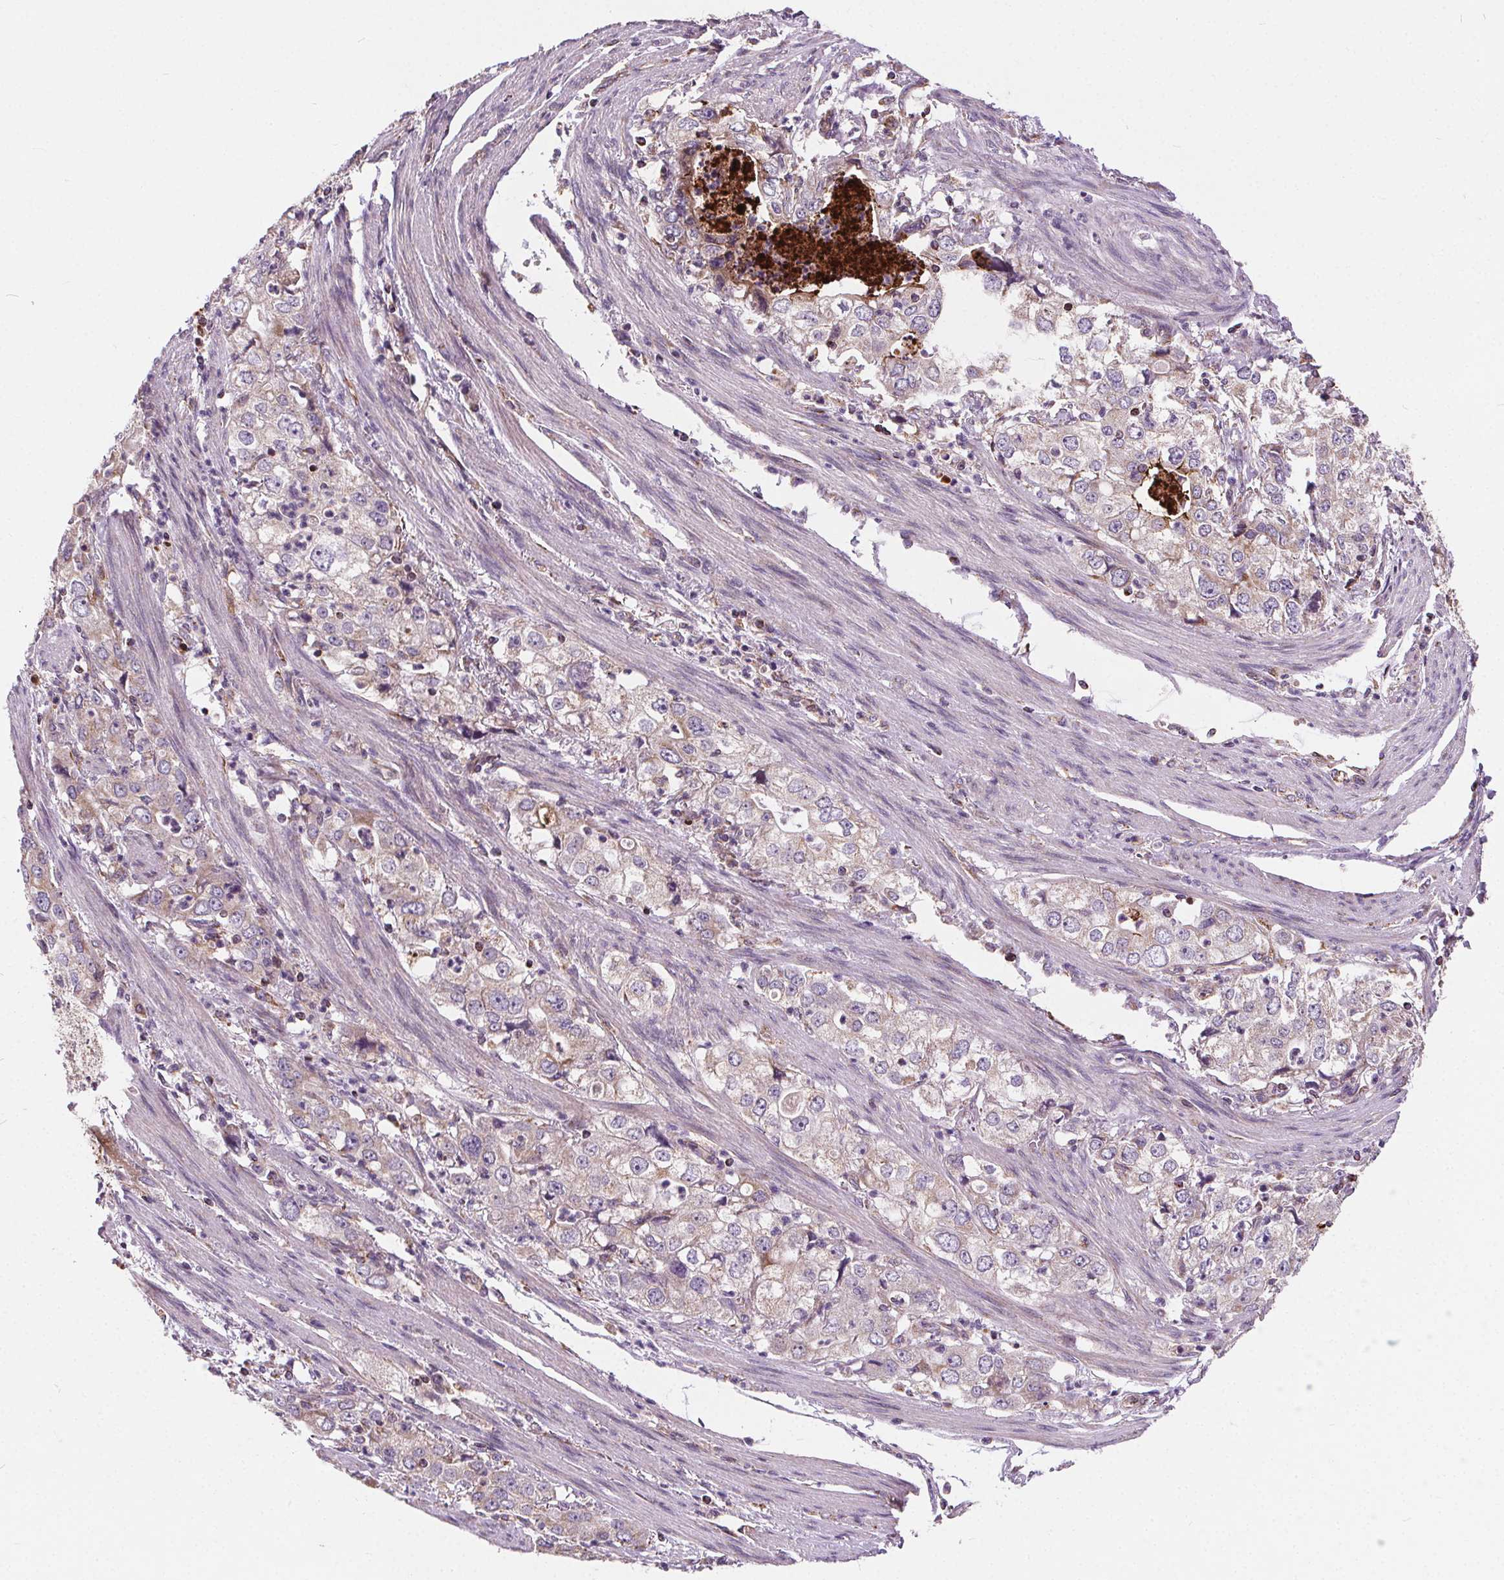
{"staining": {"intensity": "weak", "quantity": "<25%", "location": "cytoplasmic/membranous"}, "tissue": "stomach cancer", "cell_type": "Tumor cells", "image_type": "cancer", "snomed": [{"axis": "morphology", "description": "Adenocarcinoma, NOS"}, {"axis": "topography", "description": "Stomach, upper"}], "caption": "The IHC image has no significant expression in tumor cells of stomach cancer tissue. The staining was performed using DAB to visualize the protein expression in brown, while the nuclei were stained in blue with hematoxylin (Magnification: 20x).", "gene": "GOLT1B", "patient": {"sex": "male", "age": 75}}